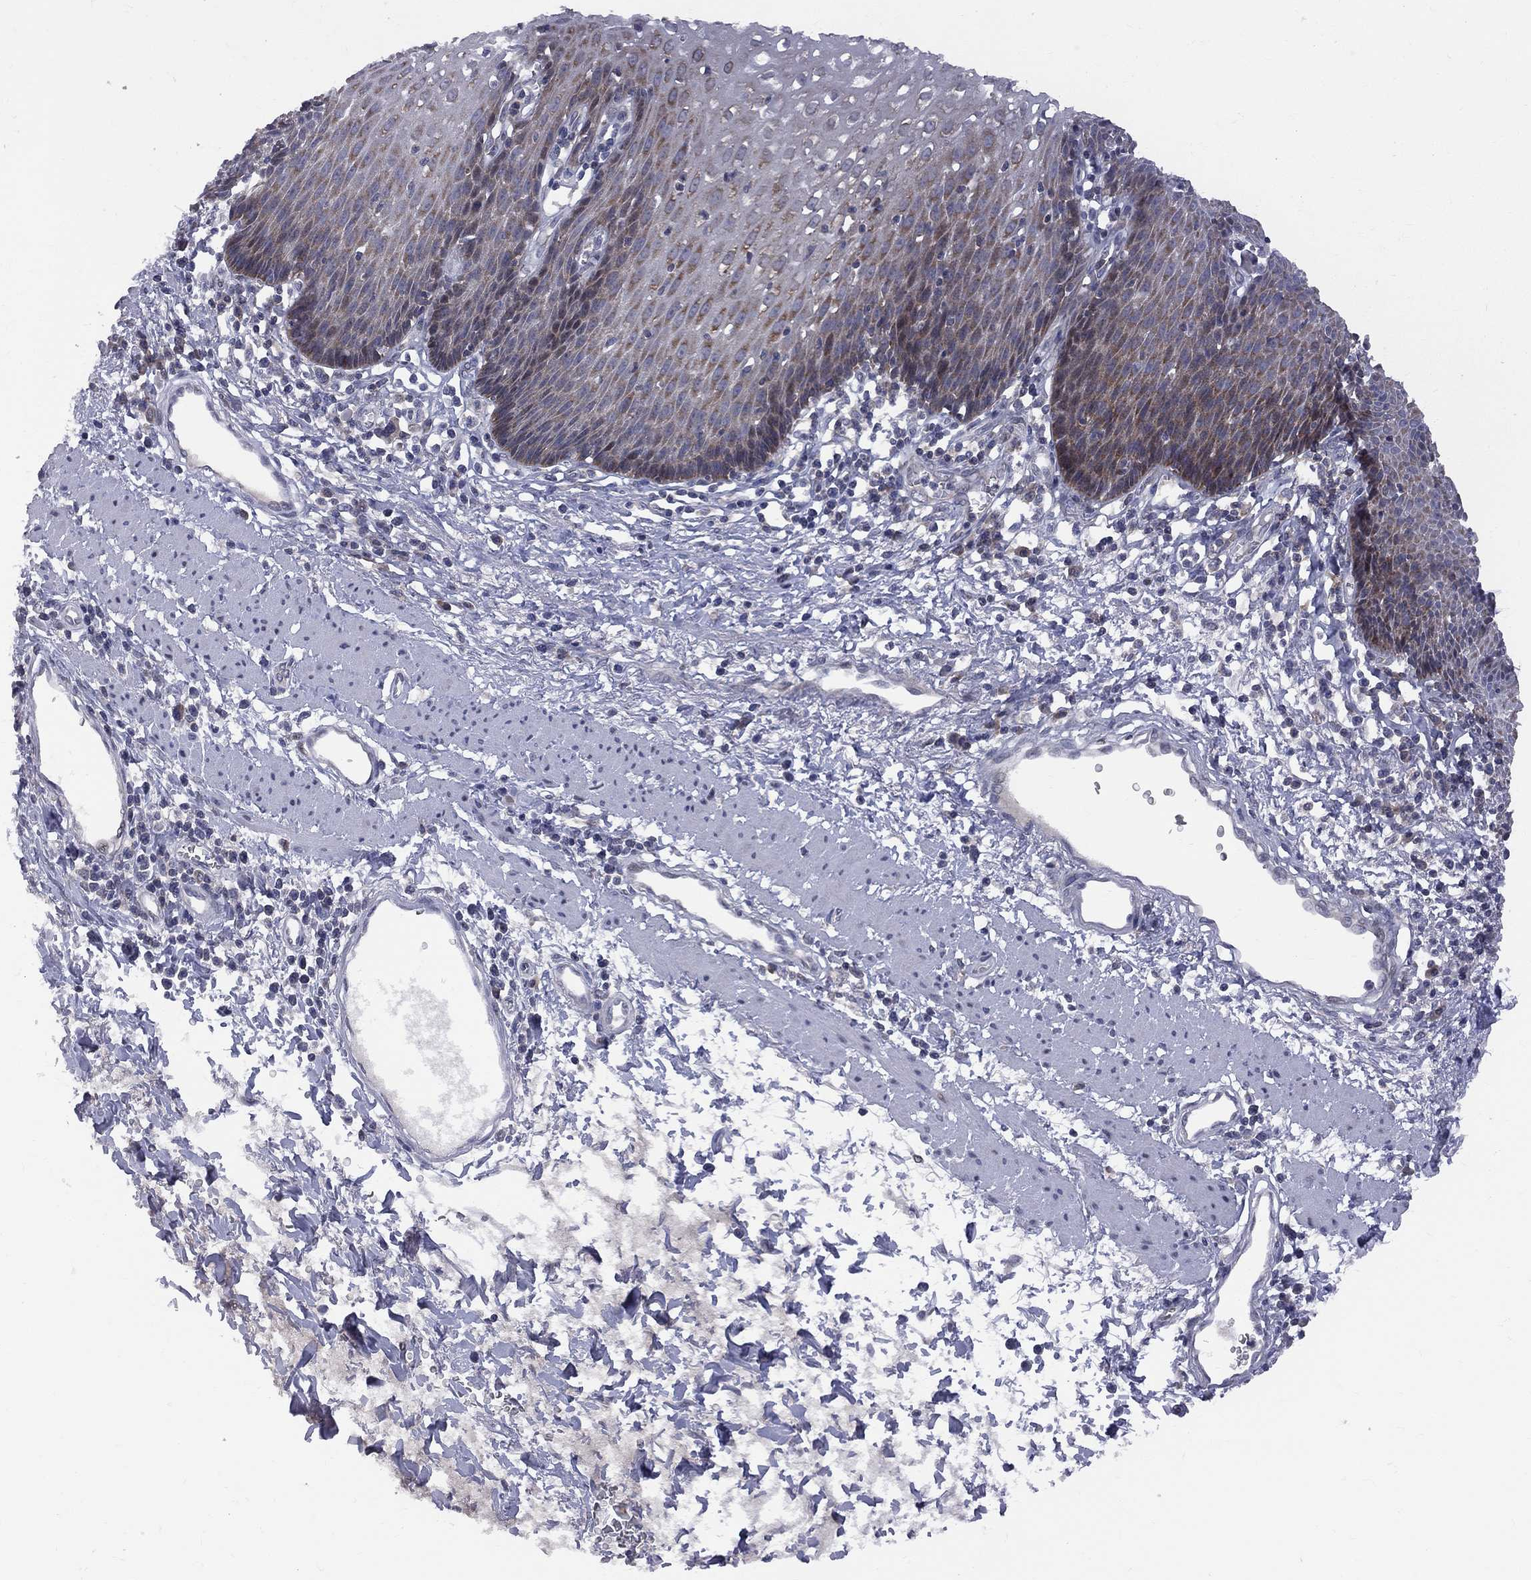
{"staining": {"intensity": "moderate", "quantity": "25%-75%", "location": "cytoplasmic/membranous"}, "tissue": "esophagus", "cell_type": "Squamous epithelial cells", "image_type": "normal", "snomed": [{"axis": "morphology", "description": "Normal tissue, NOS"}, {"axis": "topography", "description": "Esophagus"}], "caption": "This micrograph reveals IHC staining of normal human esophagus, with medium moderate cytoplasmic/membranous positivity in approximately 25%-75% of squamous epithelial cells.", "gene": "CNOT11", "patient": {"sex": "male", "age": 57}}